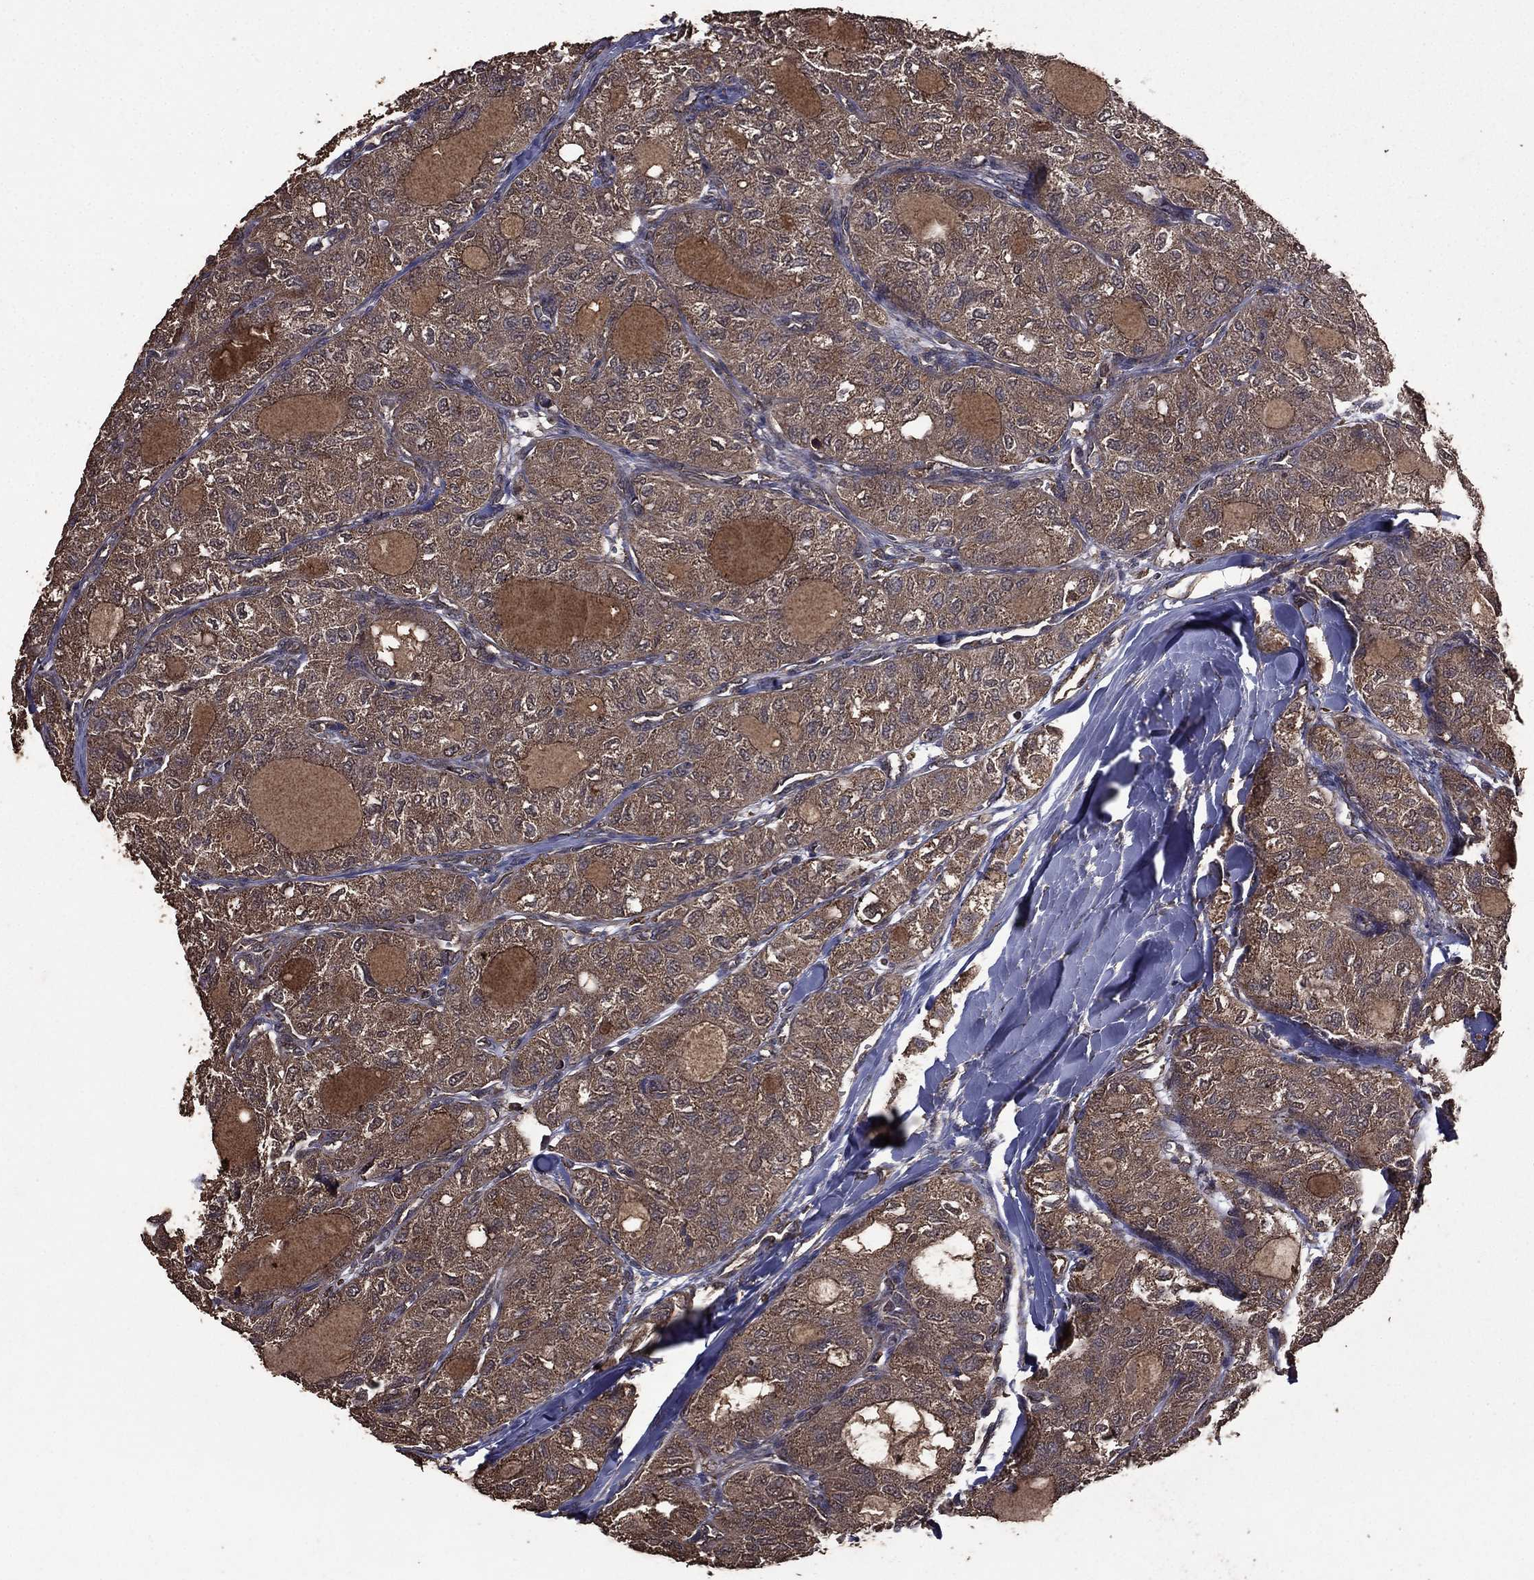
{"staining": {"intensity": "weak", "quantity": "25%-75%", "location": "cytoplasmic/membranous"}, "tissue": "thyroid cancer", "cell_type": "Tumor cells", "image_type": "cancer", "snomed": [{"axis": "morphology", "description": "Follicular adenoma carcinoma, NOS"}, {"axis": "topography", "description": "Thyroid gland"}], "caption": "Immunohistochemistry micrograph of human thyroid cancer stained for a protein (brown), which exhibits low levels of weak cytoplasmic/membranous staining in about 25%-75% of tumor cells.", "gene": "BIRC6", "patient": {"sex": "male", "age": 75}}